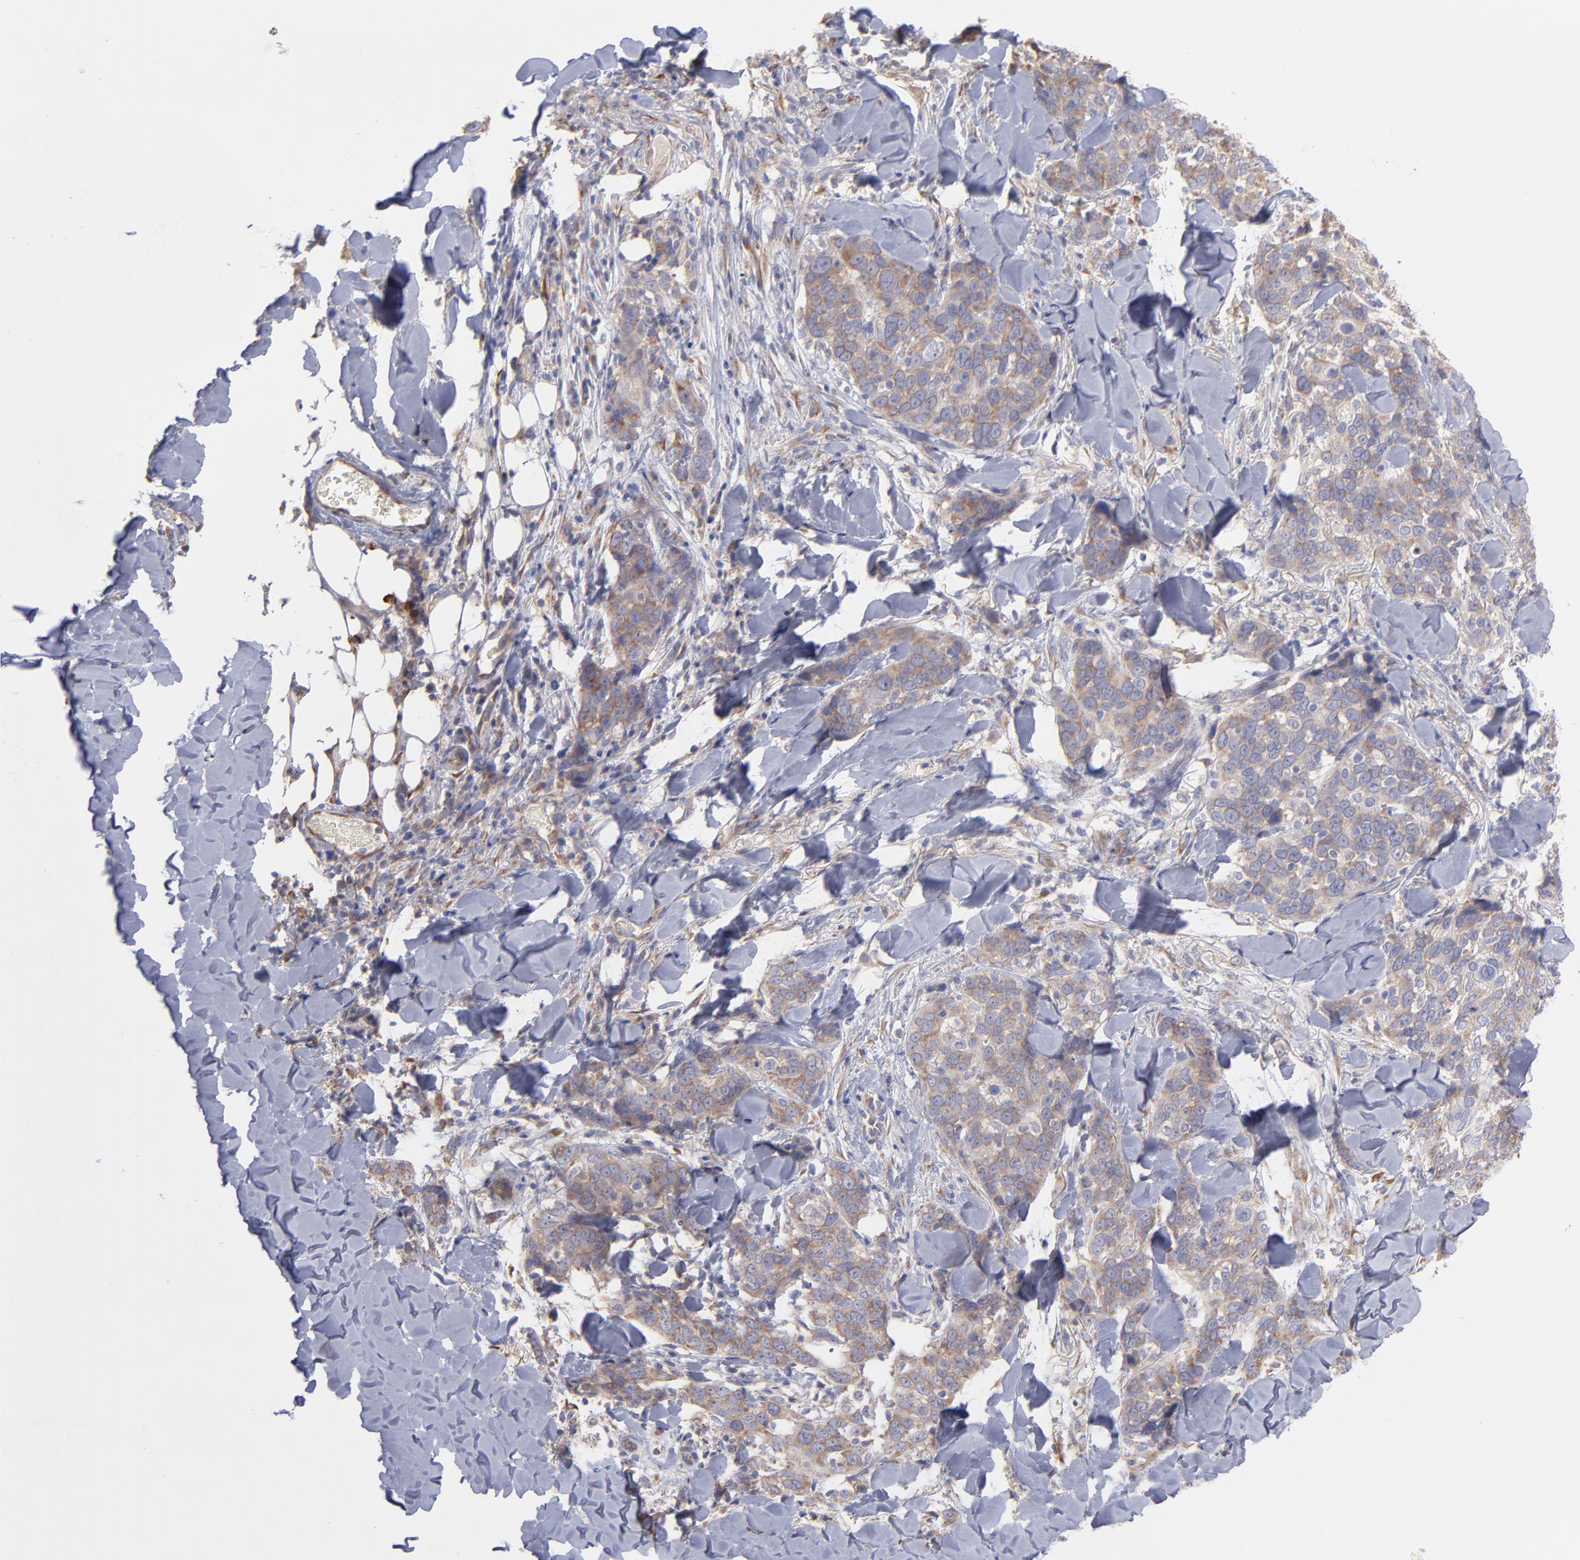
{"staining": {"intensity": "weak", "quantity": "25%-75%", "location": "cytoplasmic/membranous"}, "tissue": "skin cancer", "cell_type": "Tumor cells", "image_type": "cancer", "snomed": [{"axis": "morphology", "description": "Normal tissue, NOS"}, {"axis": "morphology", "description": "Squamous cell carcinoma, NOS"}, {"axis": "topography", "description": "Skin"}], "caption": "A low amount of weak cytoplasmic/membranous staining is identified in about 25%-75% of tumor cells in skin cancer tissue.", "gene": "RPLP0", "patient": {"sex": "female", "age": 83}}